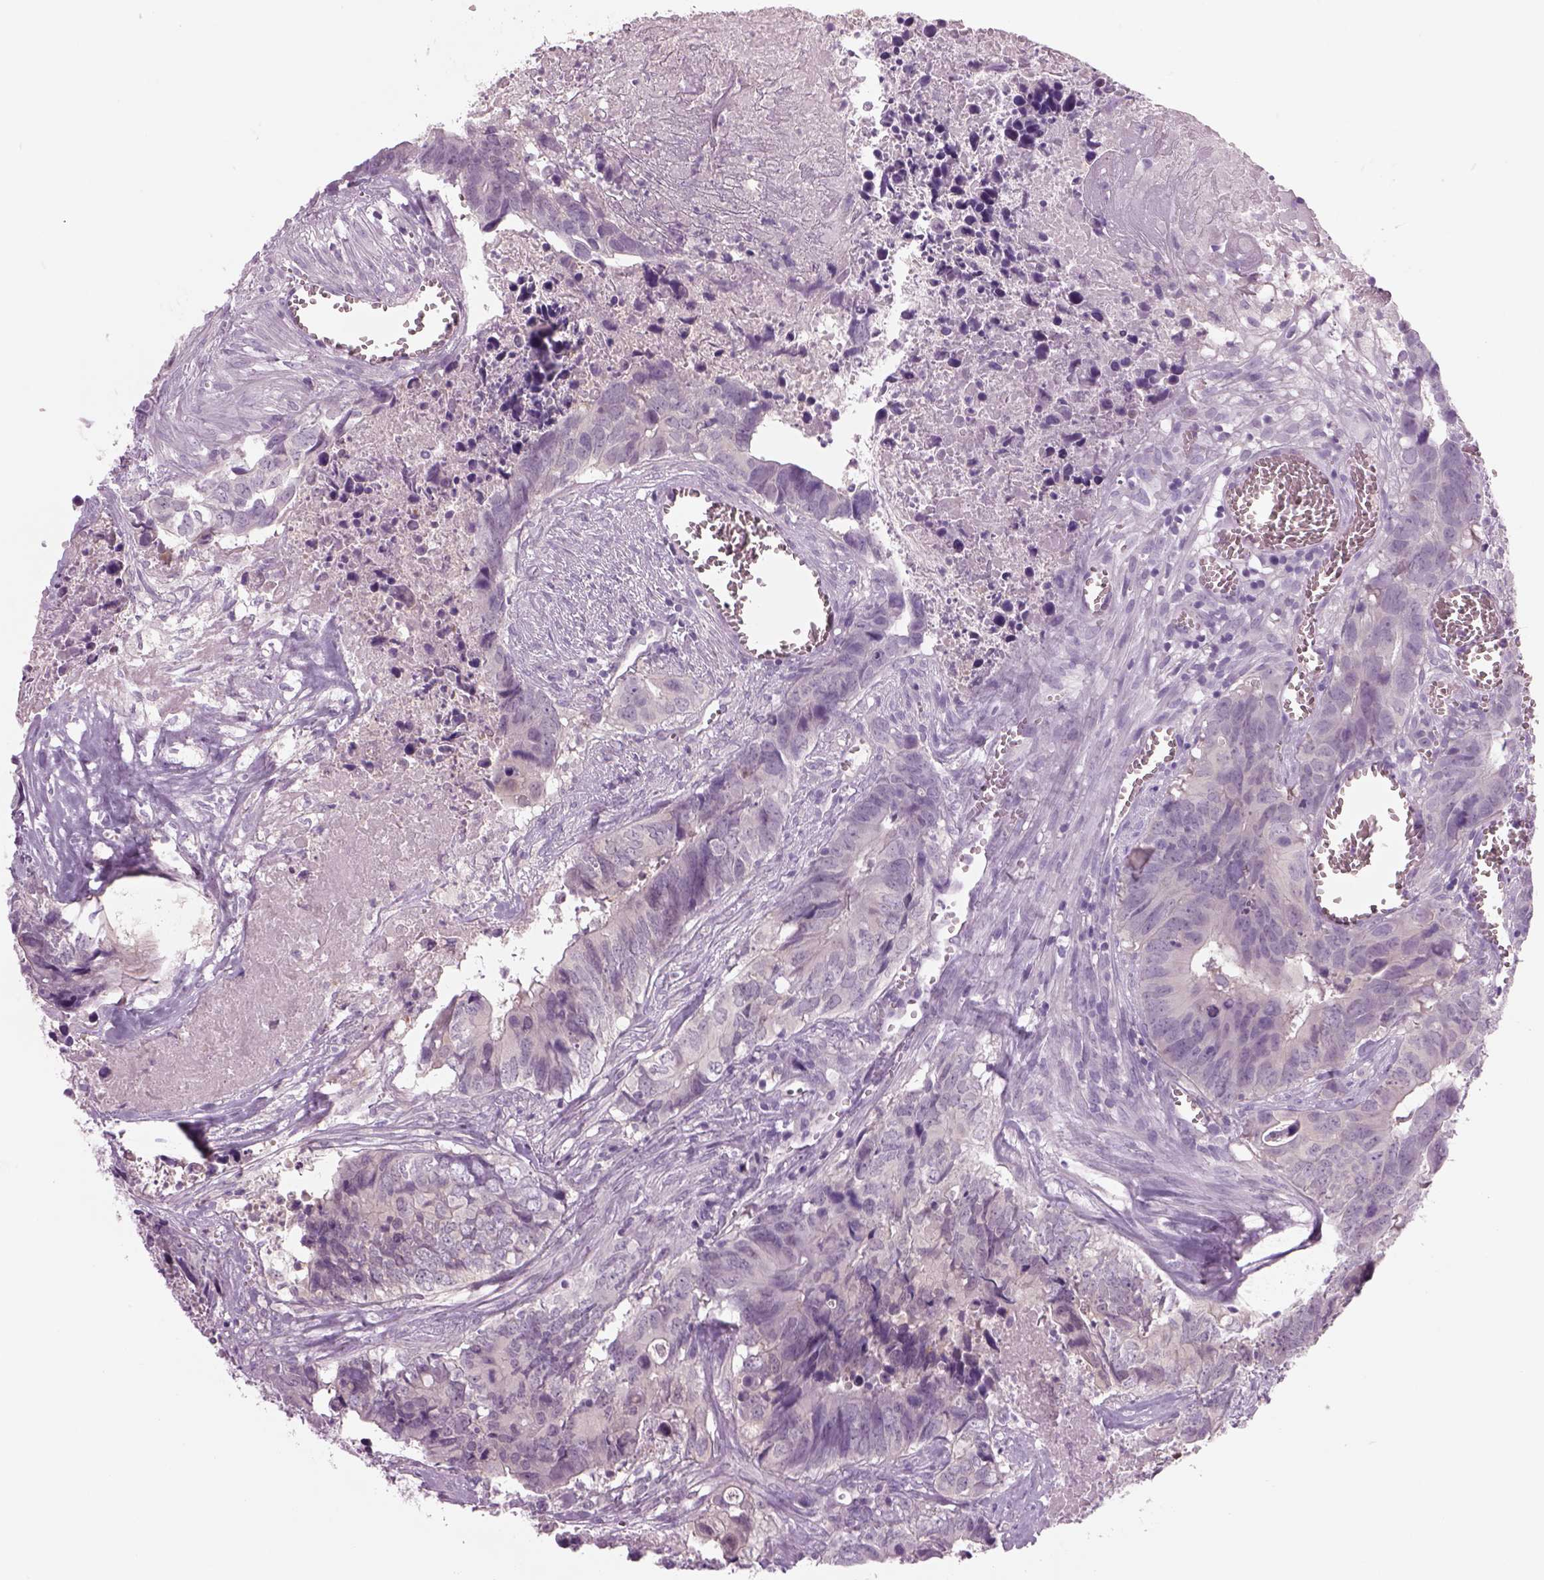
{"staining": {"intensity": "negative", "quantity": "none", "location": "none"}, "tissue": "colorectal cancer", "cell_type": "Tumor cells", "image_type": "cancer", "snomed": [{"axis": "morphology", "description": "Adenocarcinoma, NOS"}, {"axis": "topography", "description": "Colon"}], "caption": "The immunohistochemistry histopathology image has no significant staining in tumor cells of colorectal cancer tissue. (DAB (3,3'-diaminobenzidine) immunohistochemistry visualized using brightfield microscopy, high magnification).", "gene": "MDH1B", "patient": {"sex": "female", "age": 82}}